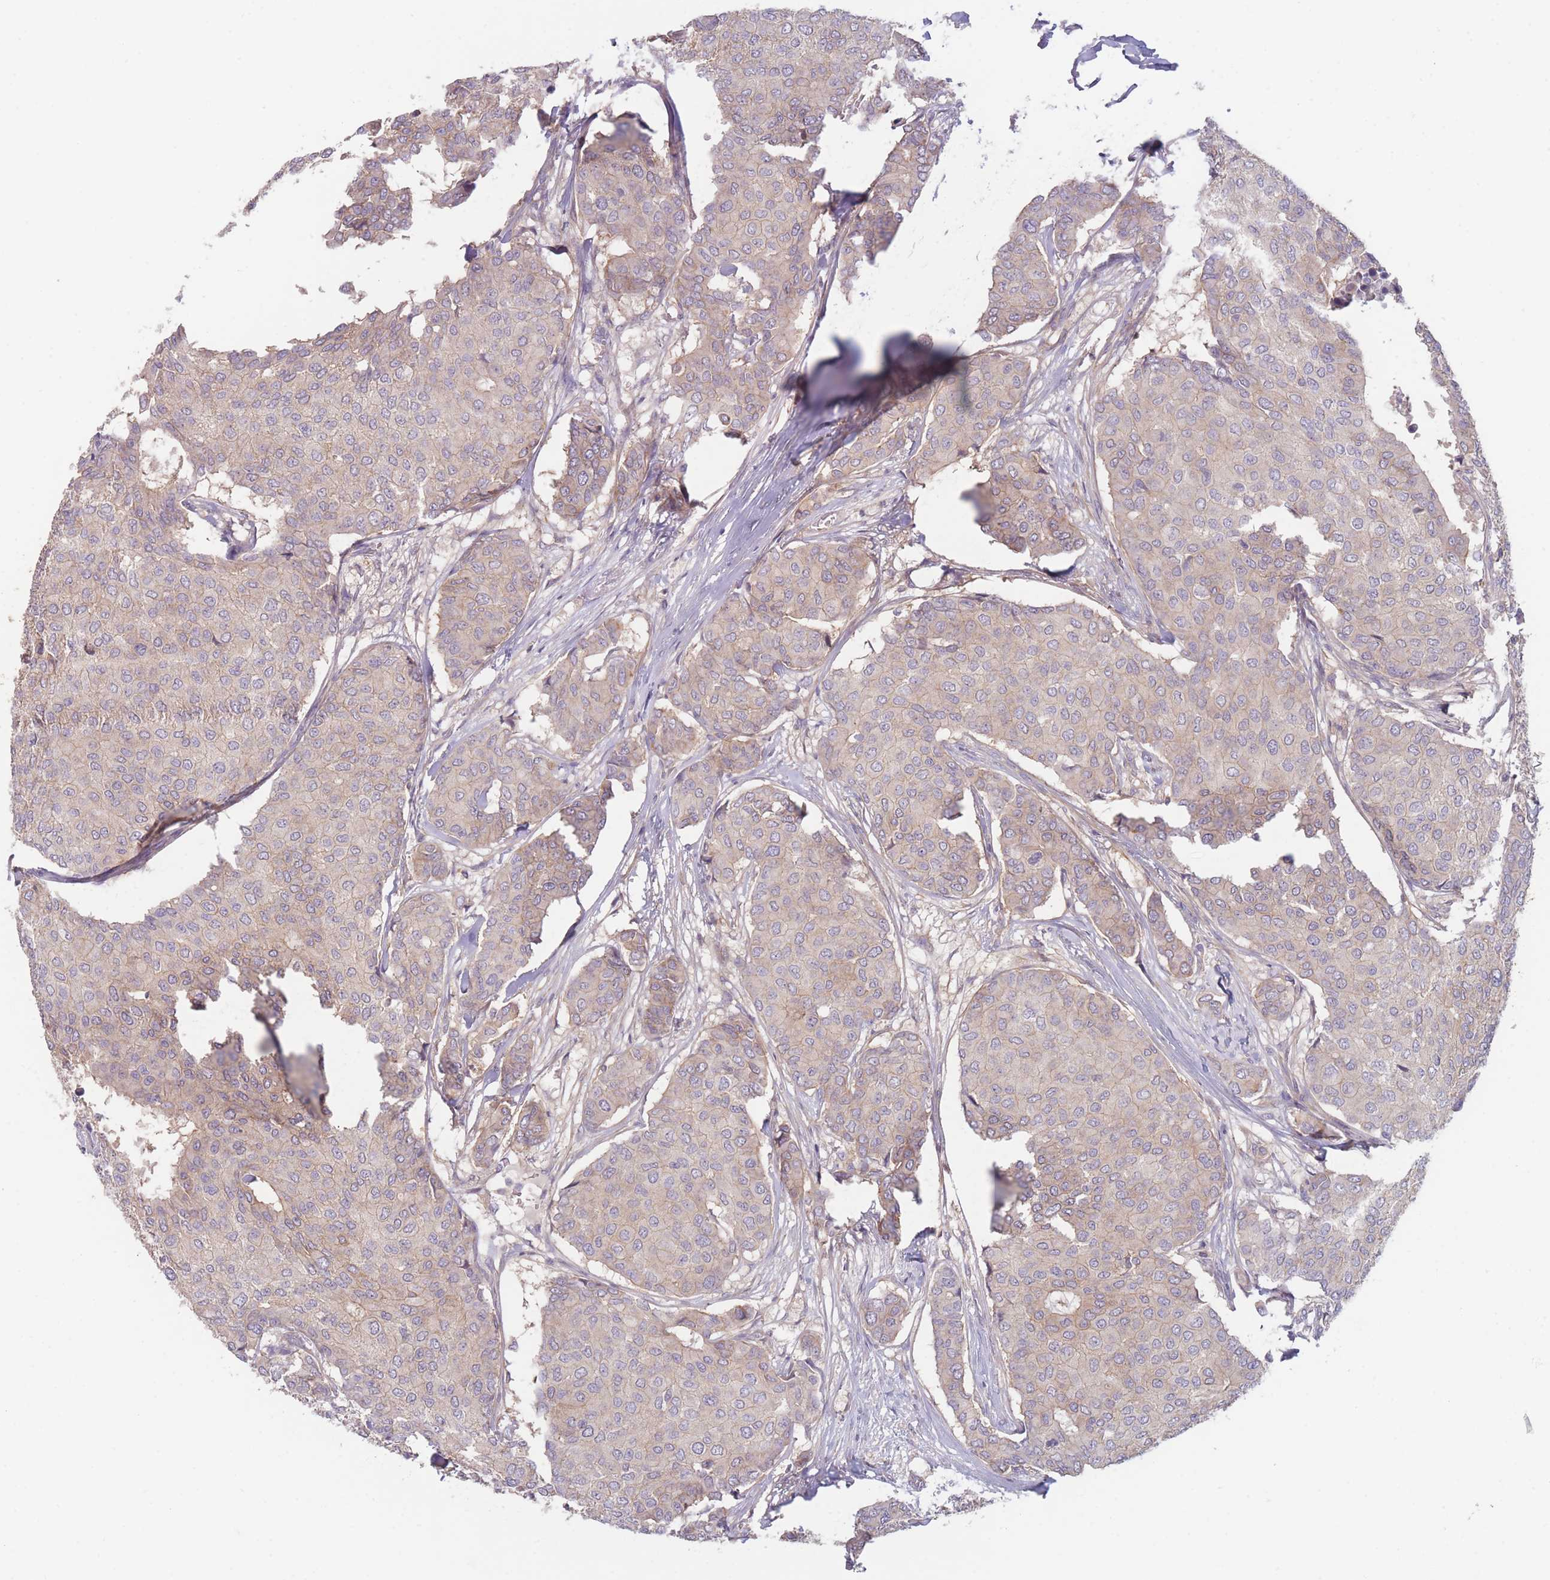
{"staining": {"intensity": "weak", "quantity": "25%-75%", "location": "cytoplasmic/membranous"}, "tissue": "breast cancer", "cell_type": "Tumor cells", "image_type": "cancer", "snomed": [{"axis": "morphology", "description": "Duct carcinoma"}, {"axis": "topography", "description": "Breast"}], "caption": "This is an image of IHC staining of breast invasive ductal carcinoma, which shows weak positivity in the cytoplasmic/membranous of tumor cells.", "gene": "WDR93", "patient": {"sex": "female", "age": 75}}